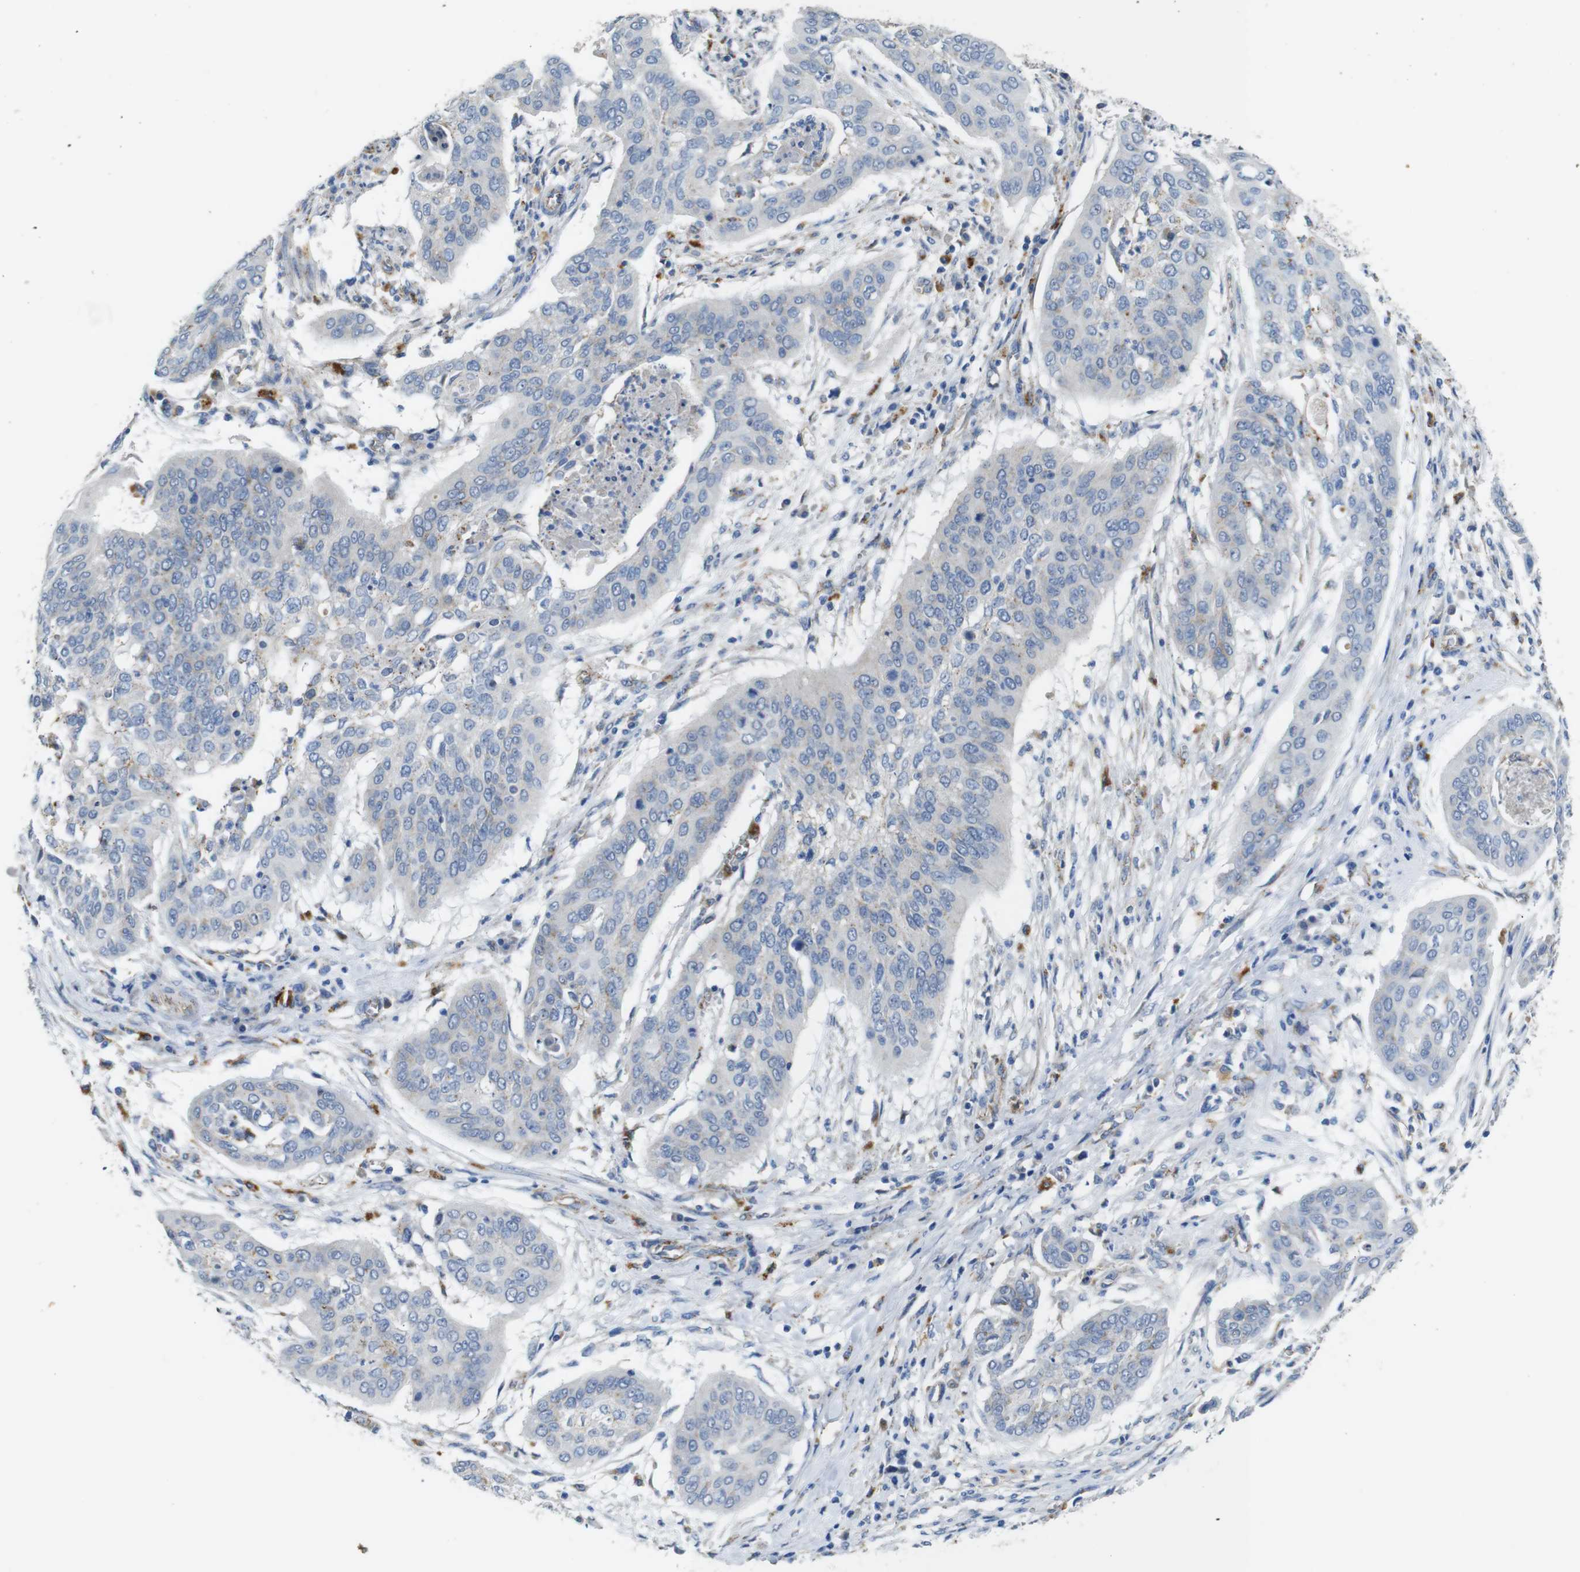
{"staining": {"intensity": "negative", "quantity": "none", "location": "none"}, "tissue": "cervical cancer", "cell_type": "Tumor cells", "image_type": "cancer", "snomed": [{"axis": "morphology", "description": "Squamous cell carcinoma, NOS"}, {"axis": "topography", "description": "Cervix"}], "caption": "DAB immunohistochemical staining of human cervical squamous cell carcinoma shows no significant positivity in tumor cells.", "gene": "NHLRC3", "patient": {"sex": "female", "age": 39}}